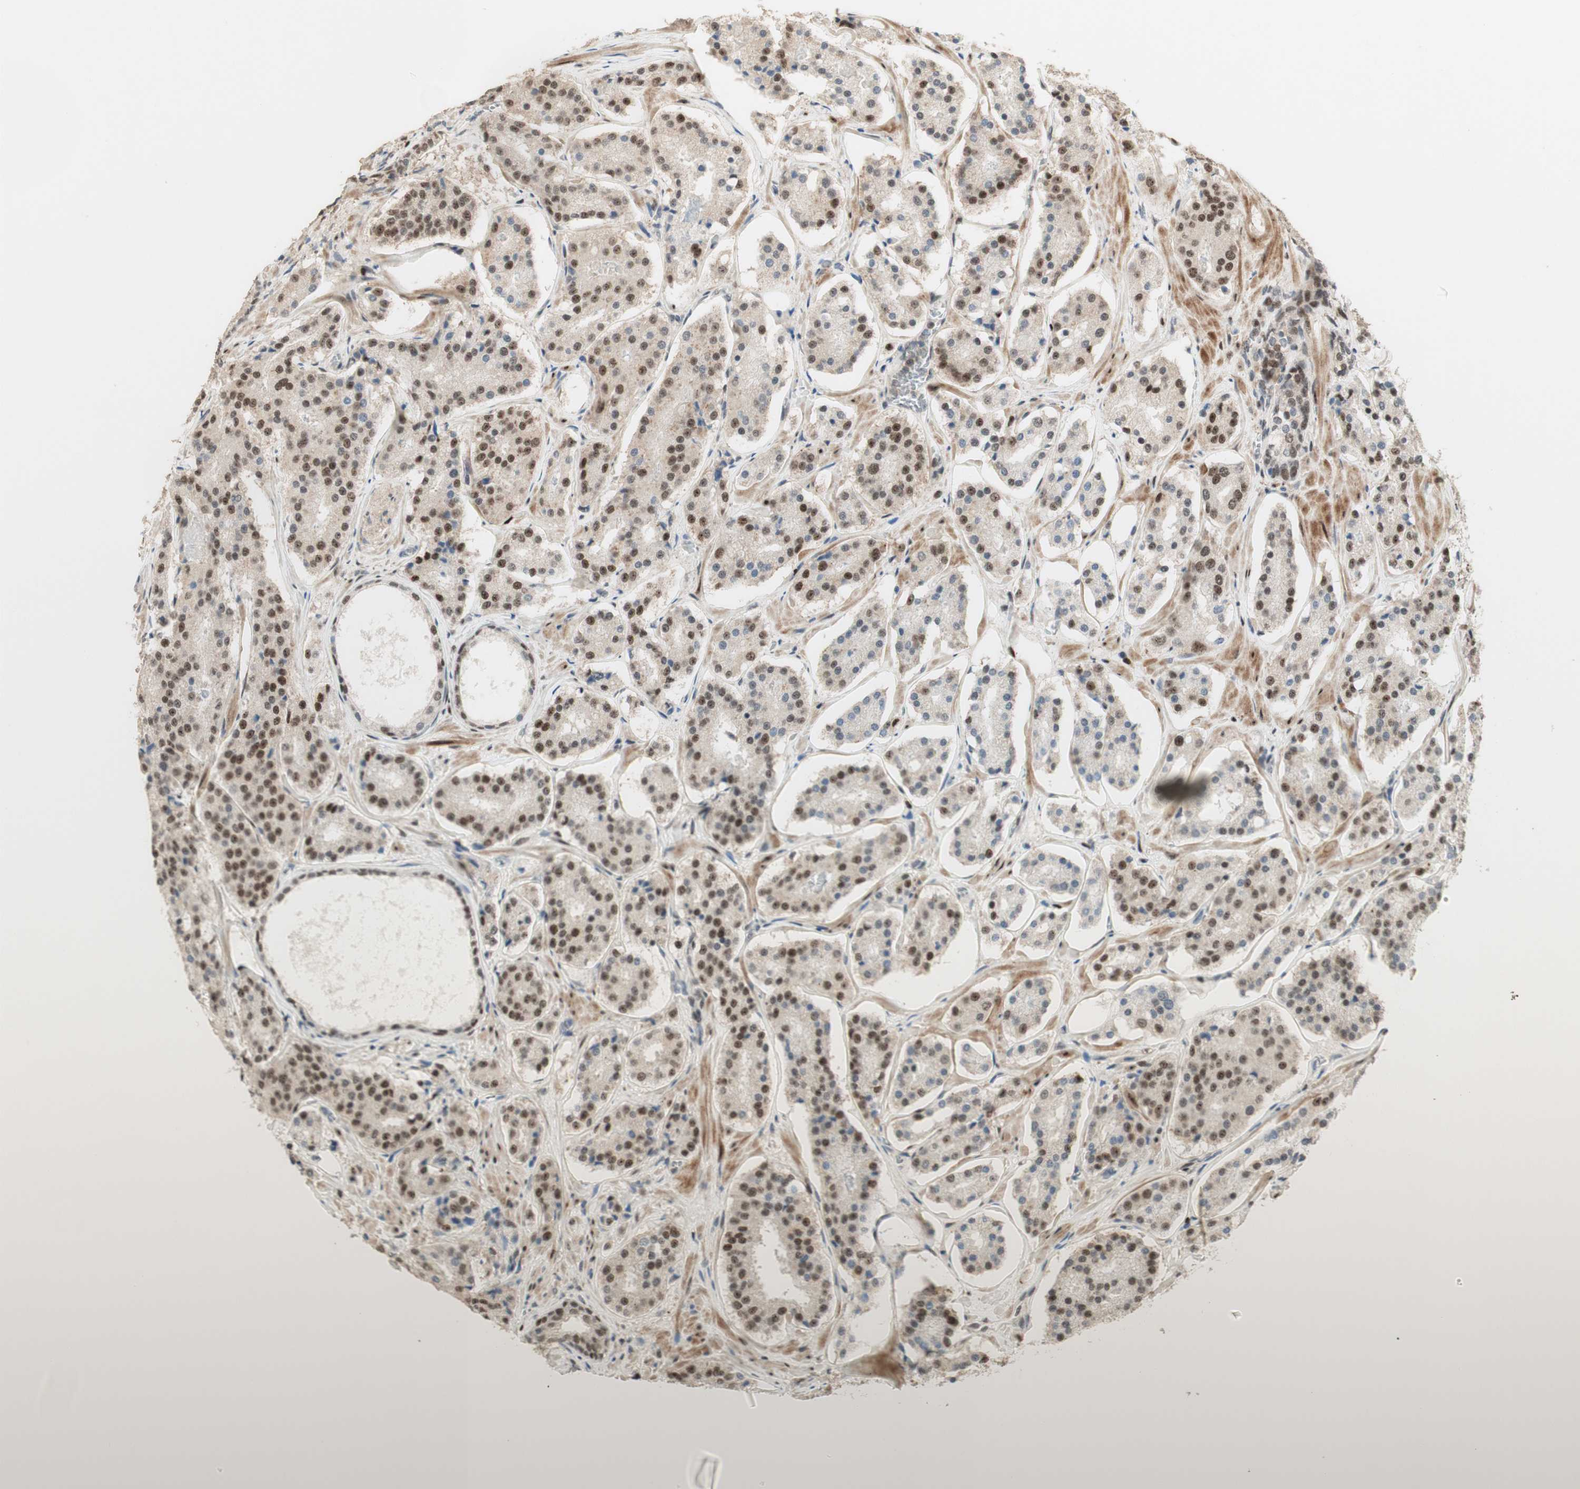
{"staining": {"intensity": "strong", "quantity": "25%-75%", "location": "nuclear"}, "tissue": "prostate cancer", "cell_type": "Tumor cells", "image_type": "cancer", "snomed": [{"axis": "morphology", "description": "Adenocarcinoma, High grade"}, {"axis": "topography", "description": "Prostate"}], "caption": "This micrograph exhibits prostate adenocarcinoma (high-grade) stained with immunohistochemistry (IHC) to label a protein in brown. The nuclear of tumor cells show strong positivity for the protein. Nuclei are counter-stained blue.", "gene": "FOXP1", "patient": {"sex": "male", "age": 60}}